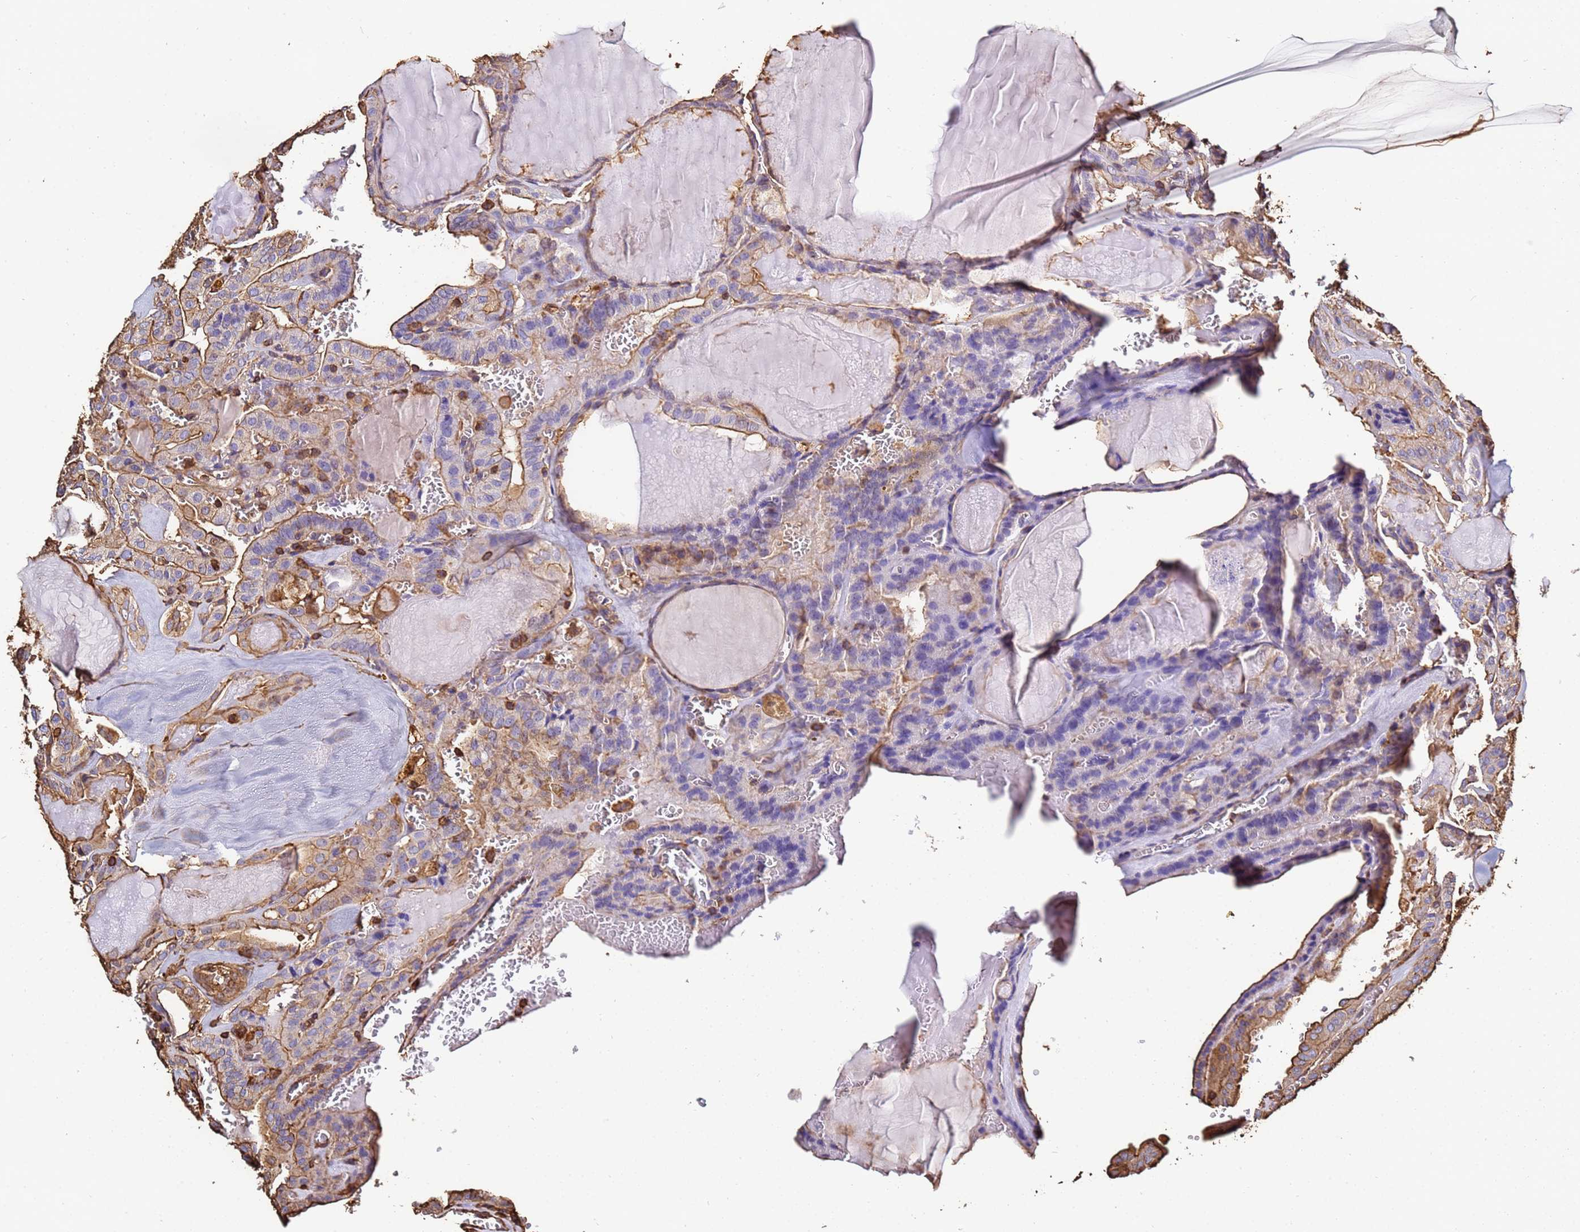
{"staining": {"intensity": "moderate", "quantity": "25%-75%", "location": "cytoplasmic/membranous"}, "tissue": "thyroid cancer", "cell_type": "Tumor cells", "image_type": "cancer", "snomed": [{"axis": "morphology", "description": "Papillary adenocarcinoma, NOS"}, {"axis": "topography", "description": "Thyroid gland"}], "caption": "Immunohistochemical staining of human thyroid papillary adenocarcinoma displays medium levels of moderate cytoplasmic/membranous protein positivity in approximately 25%-75% of tumor cells.", "gene": "ACTB", "patient": {"sex": "male", "age": 52}}